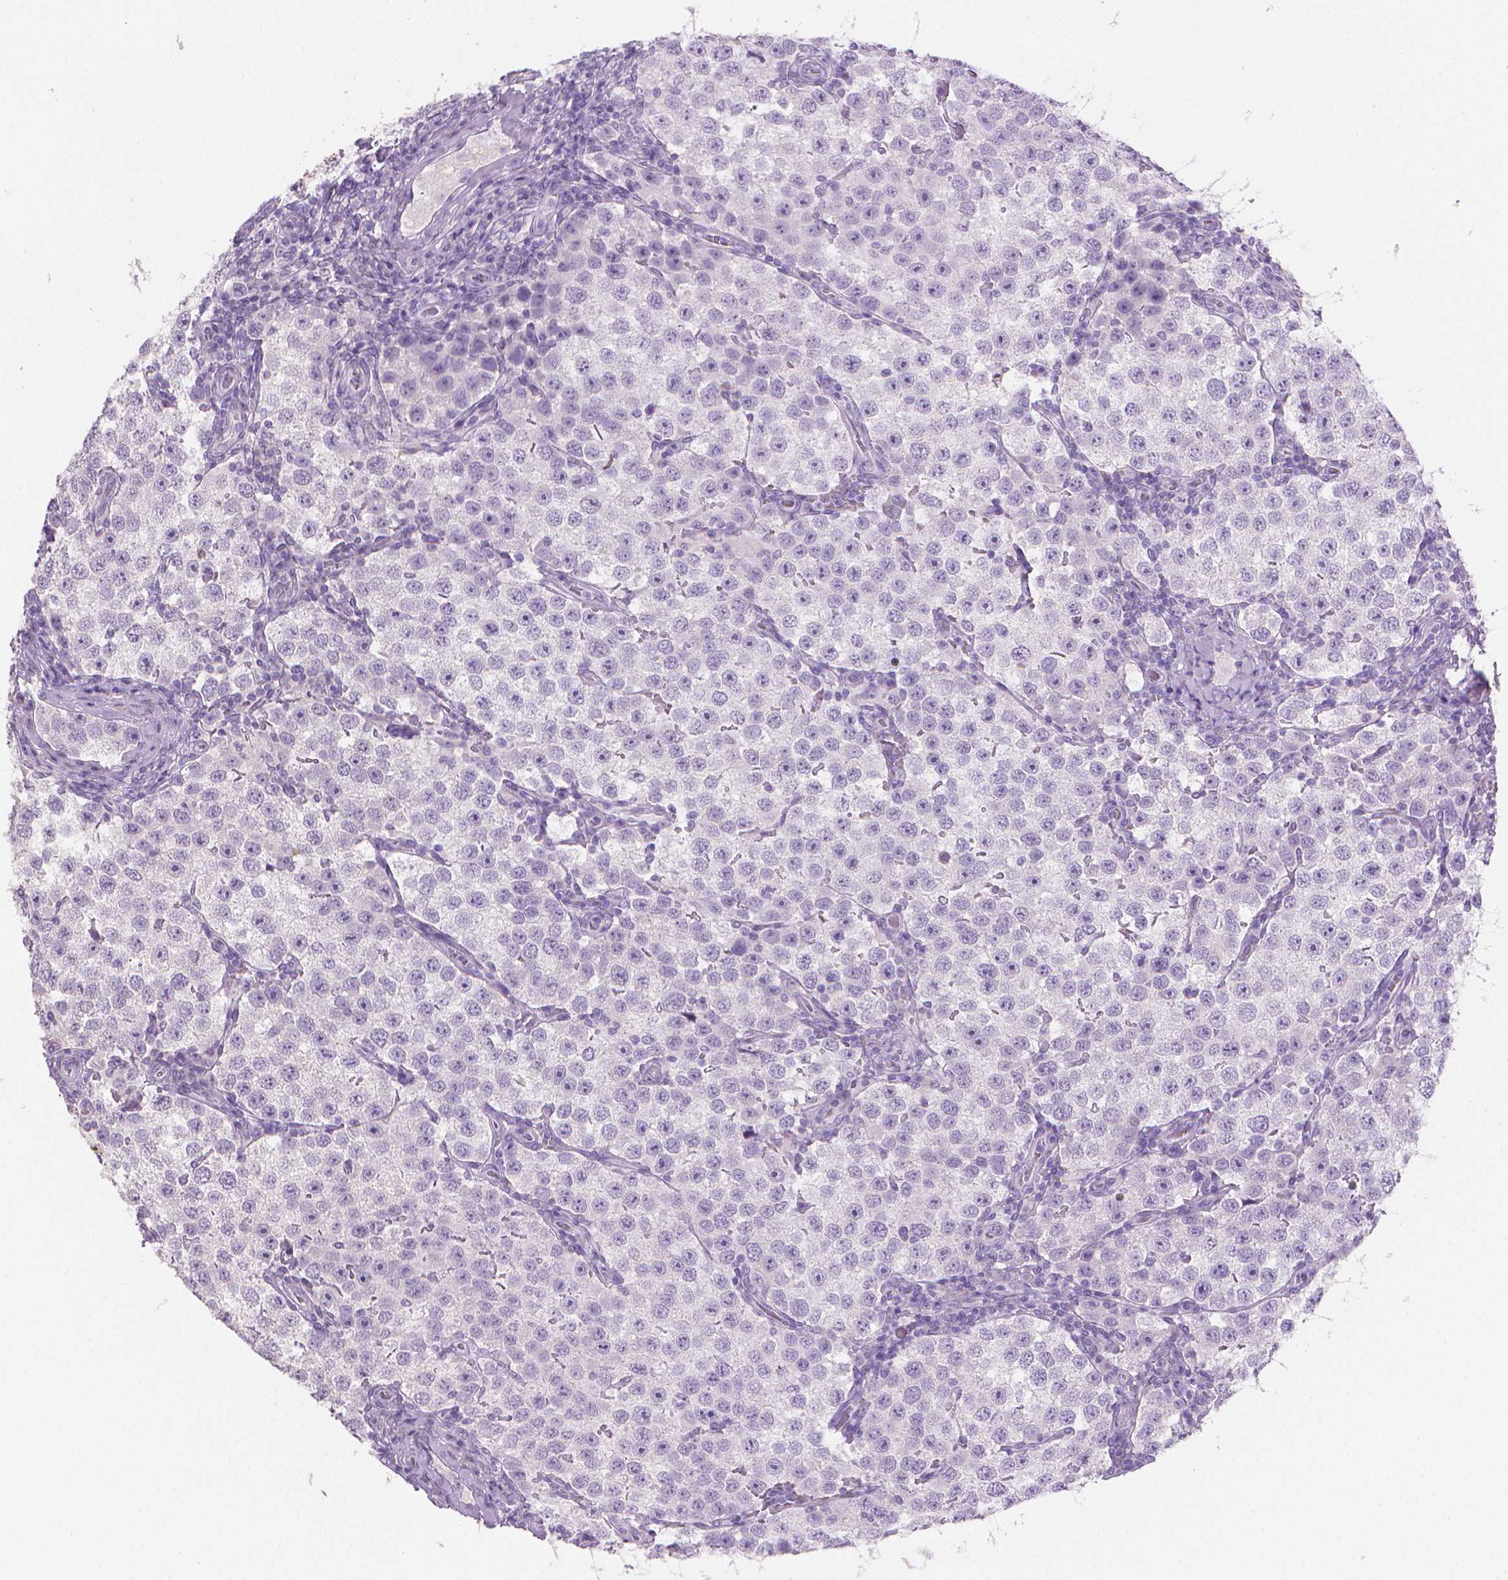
{"staining": {"intensity": "negative", "quantity": "none", "location": "none"}, "tissue": "testis cancer", "cell_type": "Tumor cells", "image_type": "cancer", "snomed": [{"axis": "morphology", "description": "Seminoma, NOS"}, {"axis": "topography", "description": "Testis"}], "caption": "There is no significant positivity in tumor cells of testis seminoma.", "gene": "TNNI2", "patient": {"sex": "male", "age": 37}}